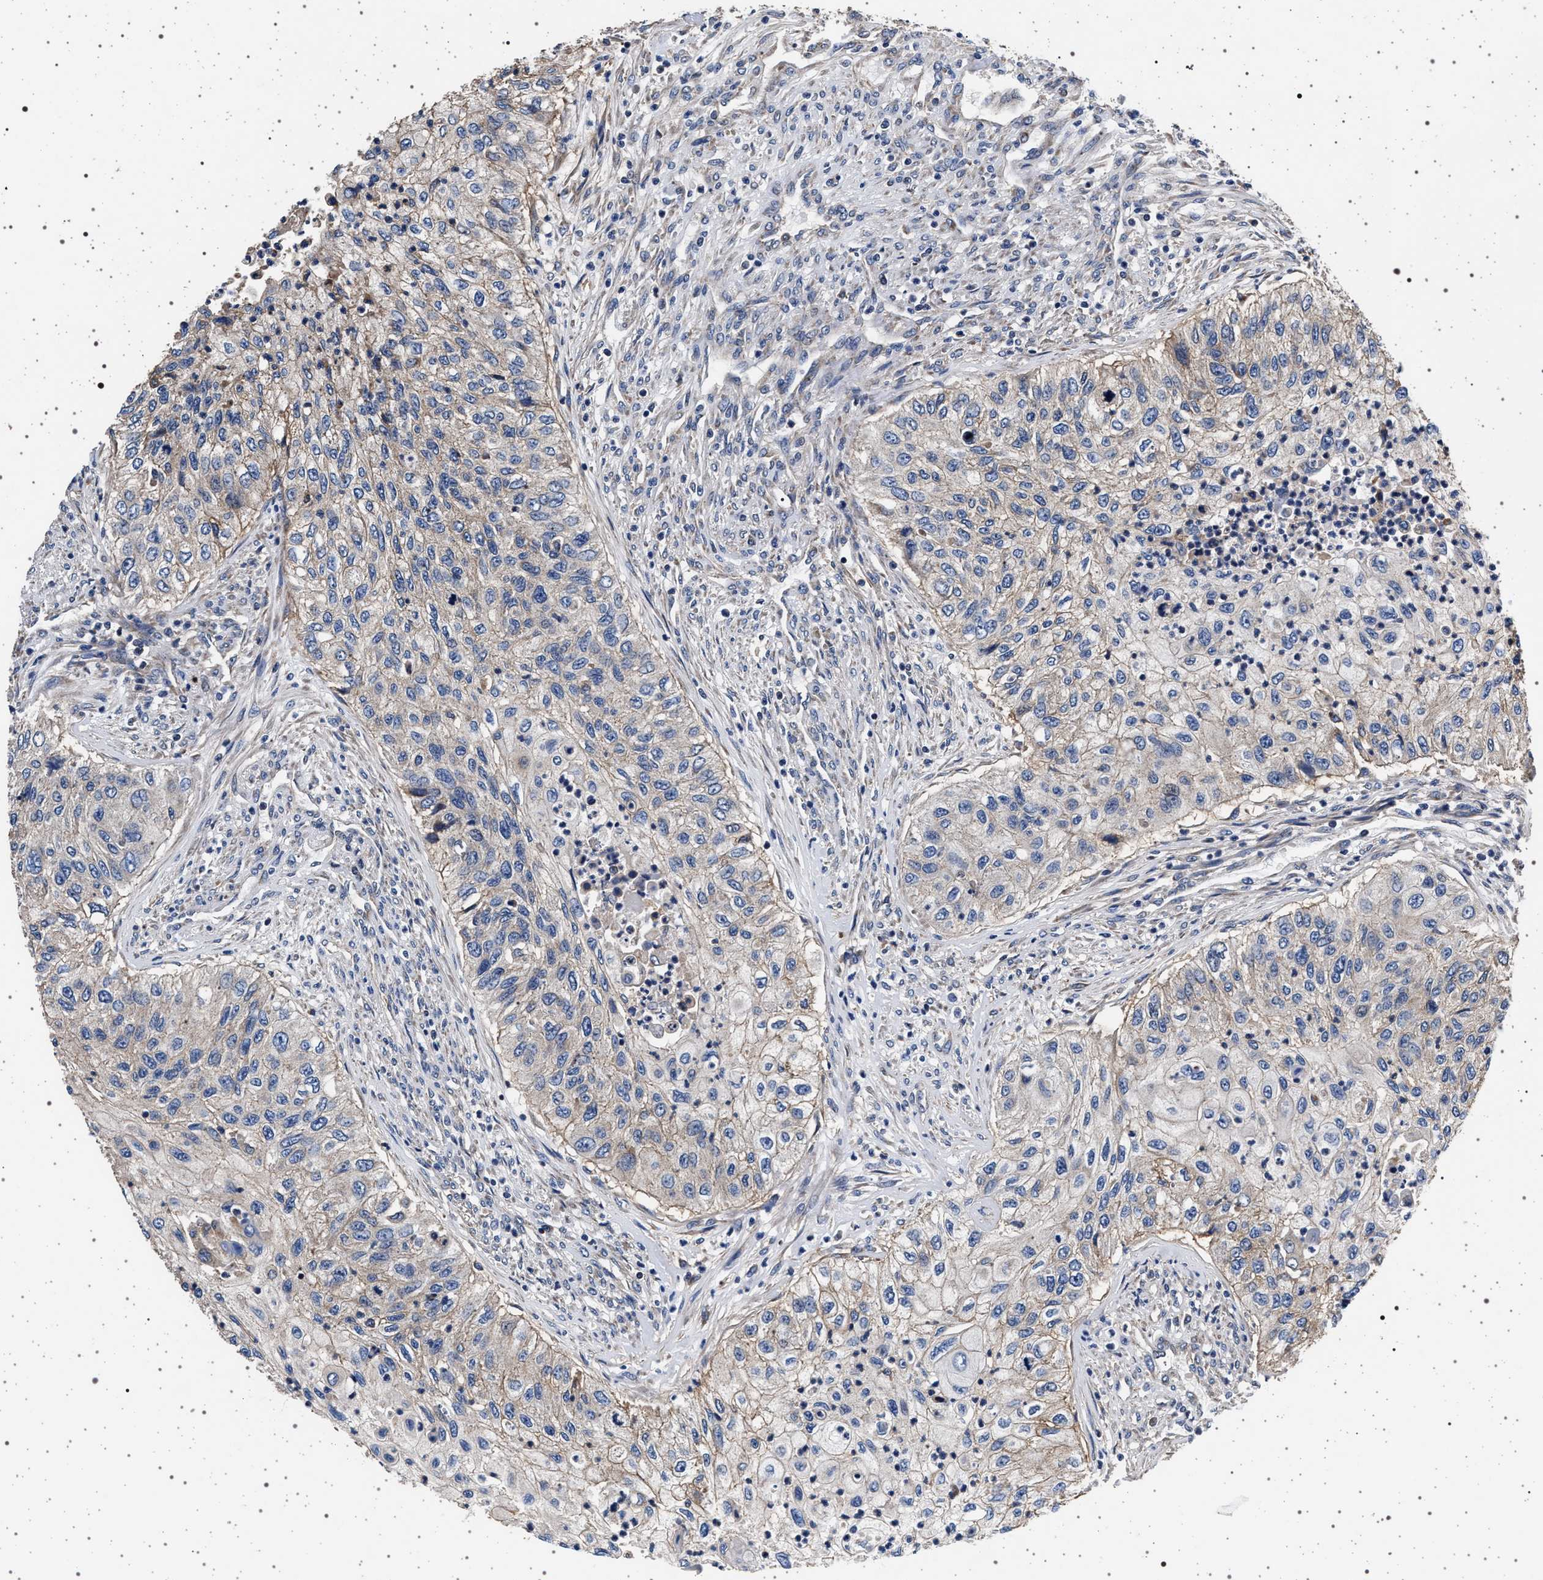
{"staining": {"intensity": "negative", "quantity": "none", "location": "none"}, "tissue": "urothelial cancer", "cell_type": "Tumor cells", "image_type": "cancer", "snomed": [{"axis": "morphology", "description": "Urothelial carcinoma, High grade"}, {"axis": "topography", "description": "Urinary bladder"}], "caption": "Tumor cells show no significant protein positivity in urothelial cancer. (DAB immunohistochemistry (IHC), high magnification).", "gene": "MAP3K2", "patient": {"sex": "female", "age": 60}}